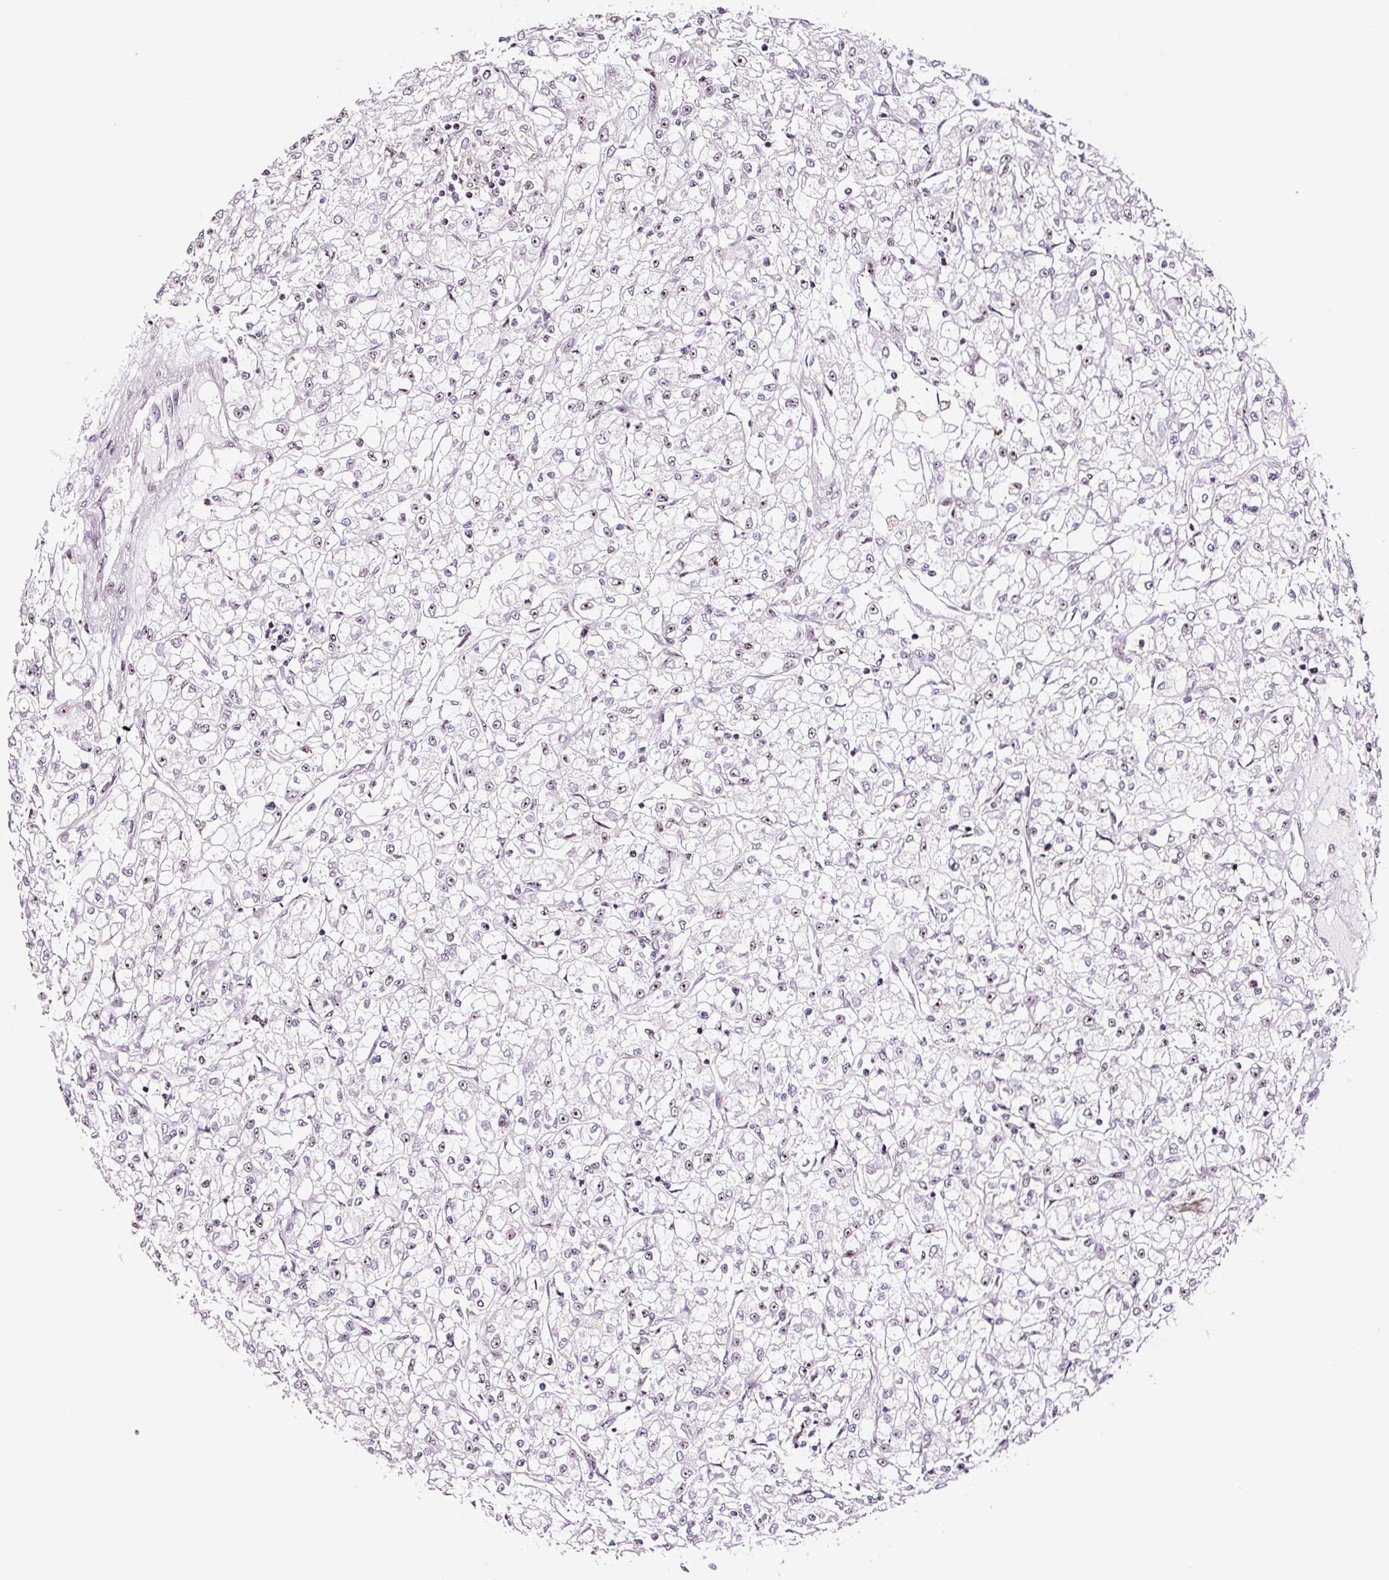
{"staining": {"intensity": "negative", "quantity": "none", "location": "none"}, "tissue": "renal cancer", "cell_type": "Tumor cells", "image_type": "cancer", "snomed": [{"axis": "morphology", "description": "Adenocarcinoma, NOS"}, {"axis": "topography", "description": "Kidney"}], "caption": "IHC micrograph of neoplastic tissue: renal cancer stained with DAB demonstrates no significant protein positivity in tumor cells.", "gene": "GNL3", "patient": {"sex": "female", "age": 59}}